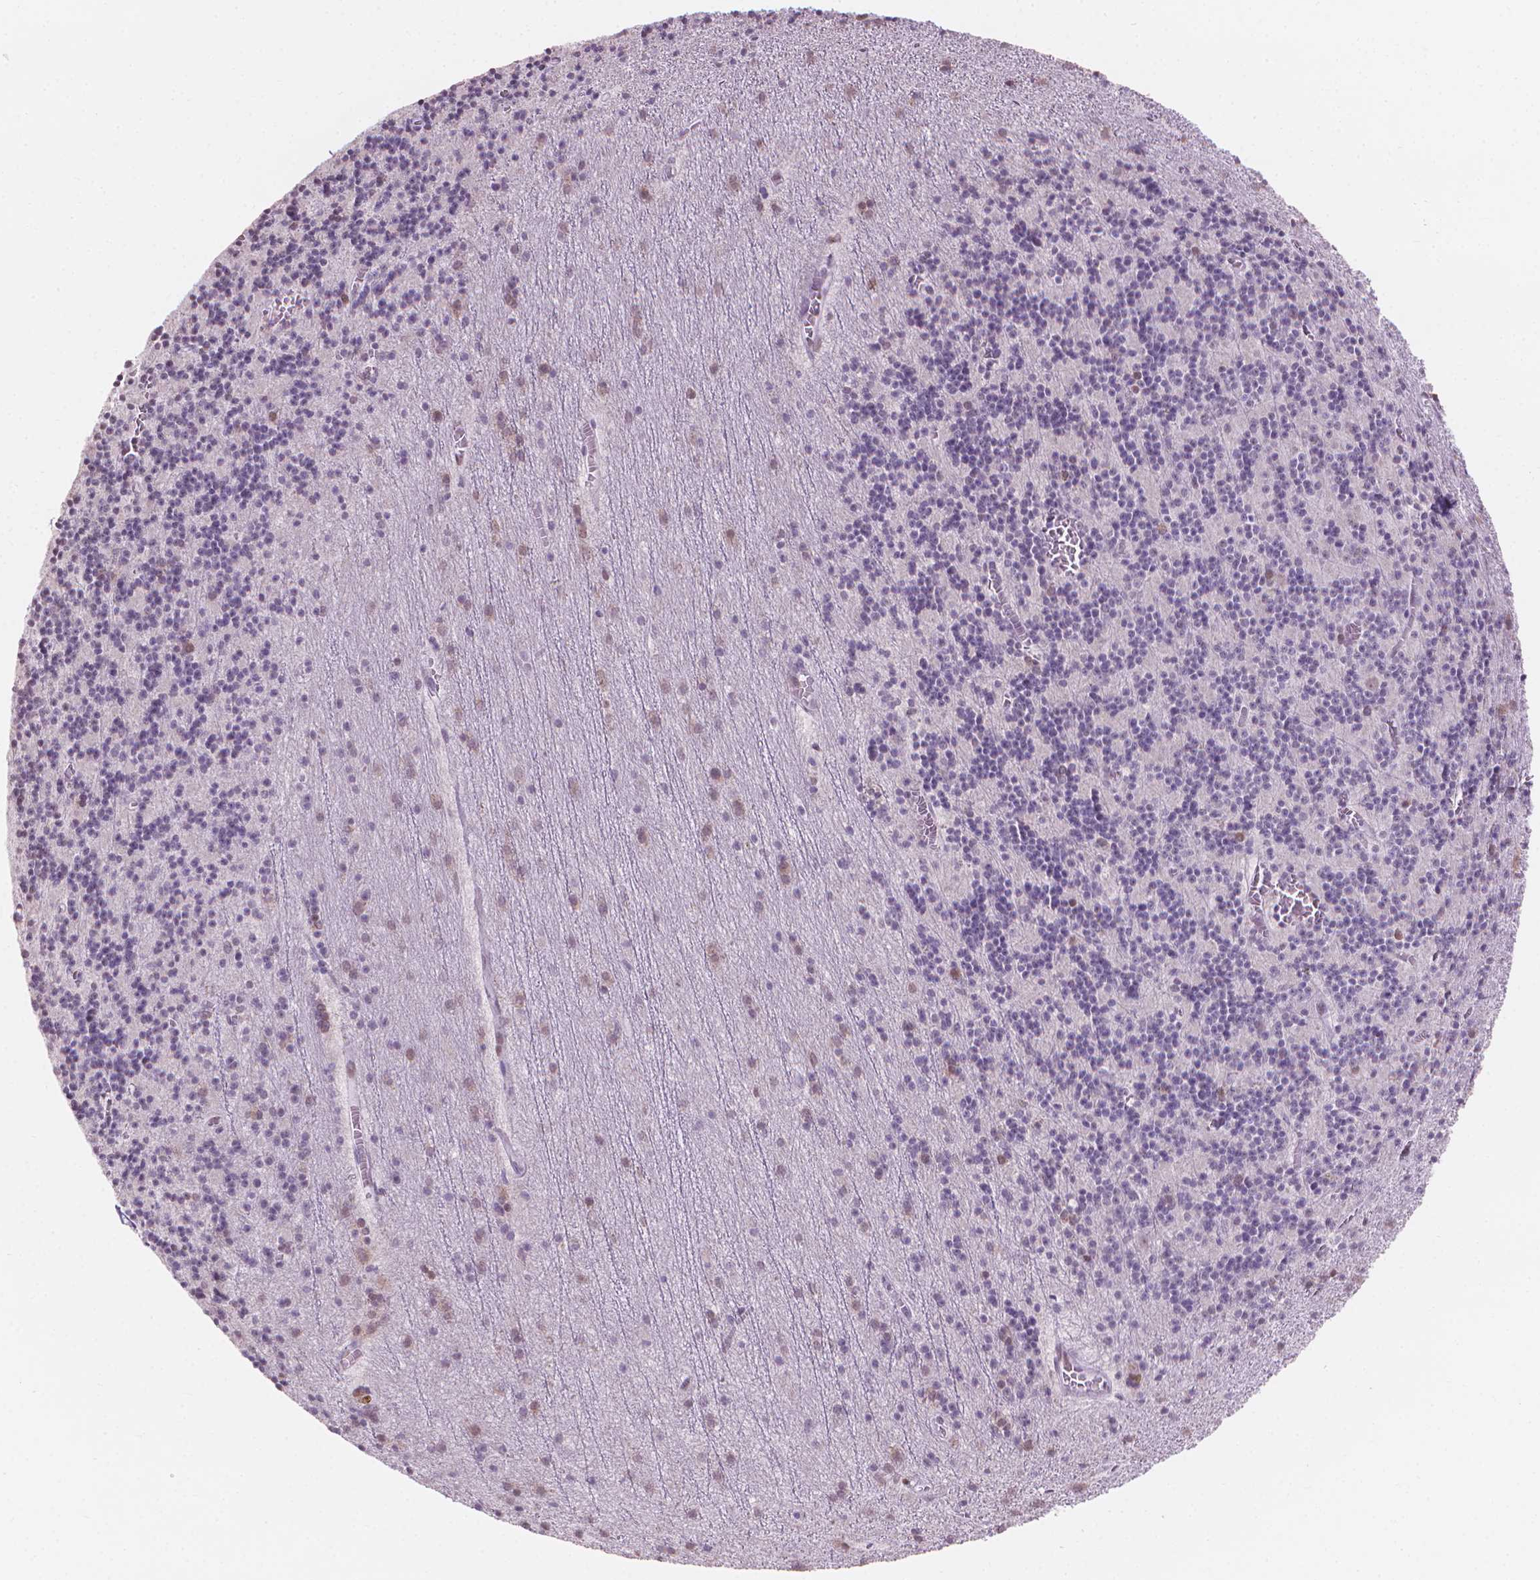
{"staining": {"intensity": "negative", "quantity": "none", "location": "none"}, "tissue": "cerebellum", "cell_type": "Cells in granular layer", "image_type": "normal", "snomed": [{"axis": "morphology", "description": "Normal tissue, NOS"}, {"axis": "topography", "description": "Cerebellum"}], "caption": "Cells in granular layer are negative for protein expression in unremarkable human cerebellum. (DAB (3,3'-diaminobenzidine) immunohistochemistry (IHC), high magnification).", "gene": "PIAS2", "patient": {"sex": "male", "age": 70}}